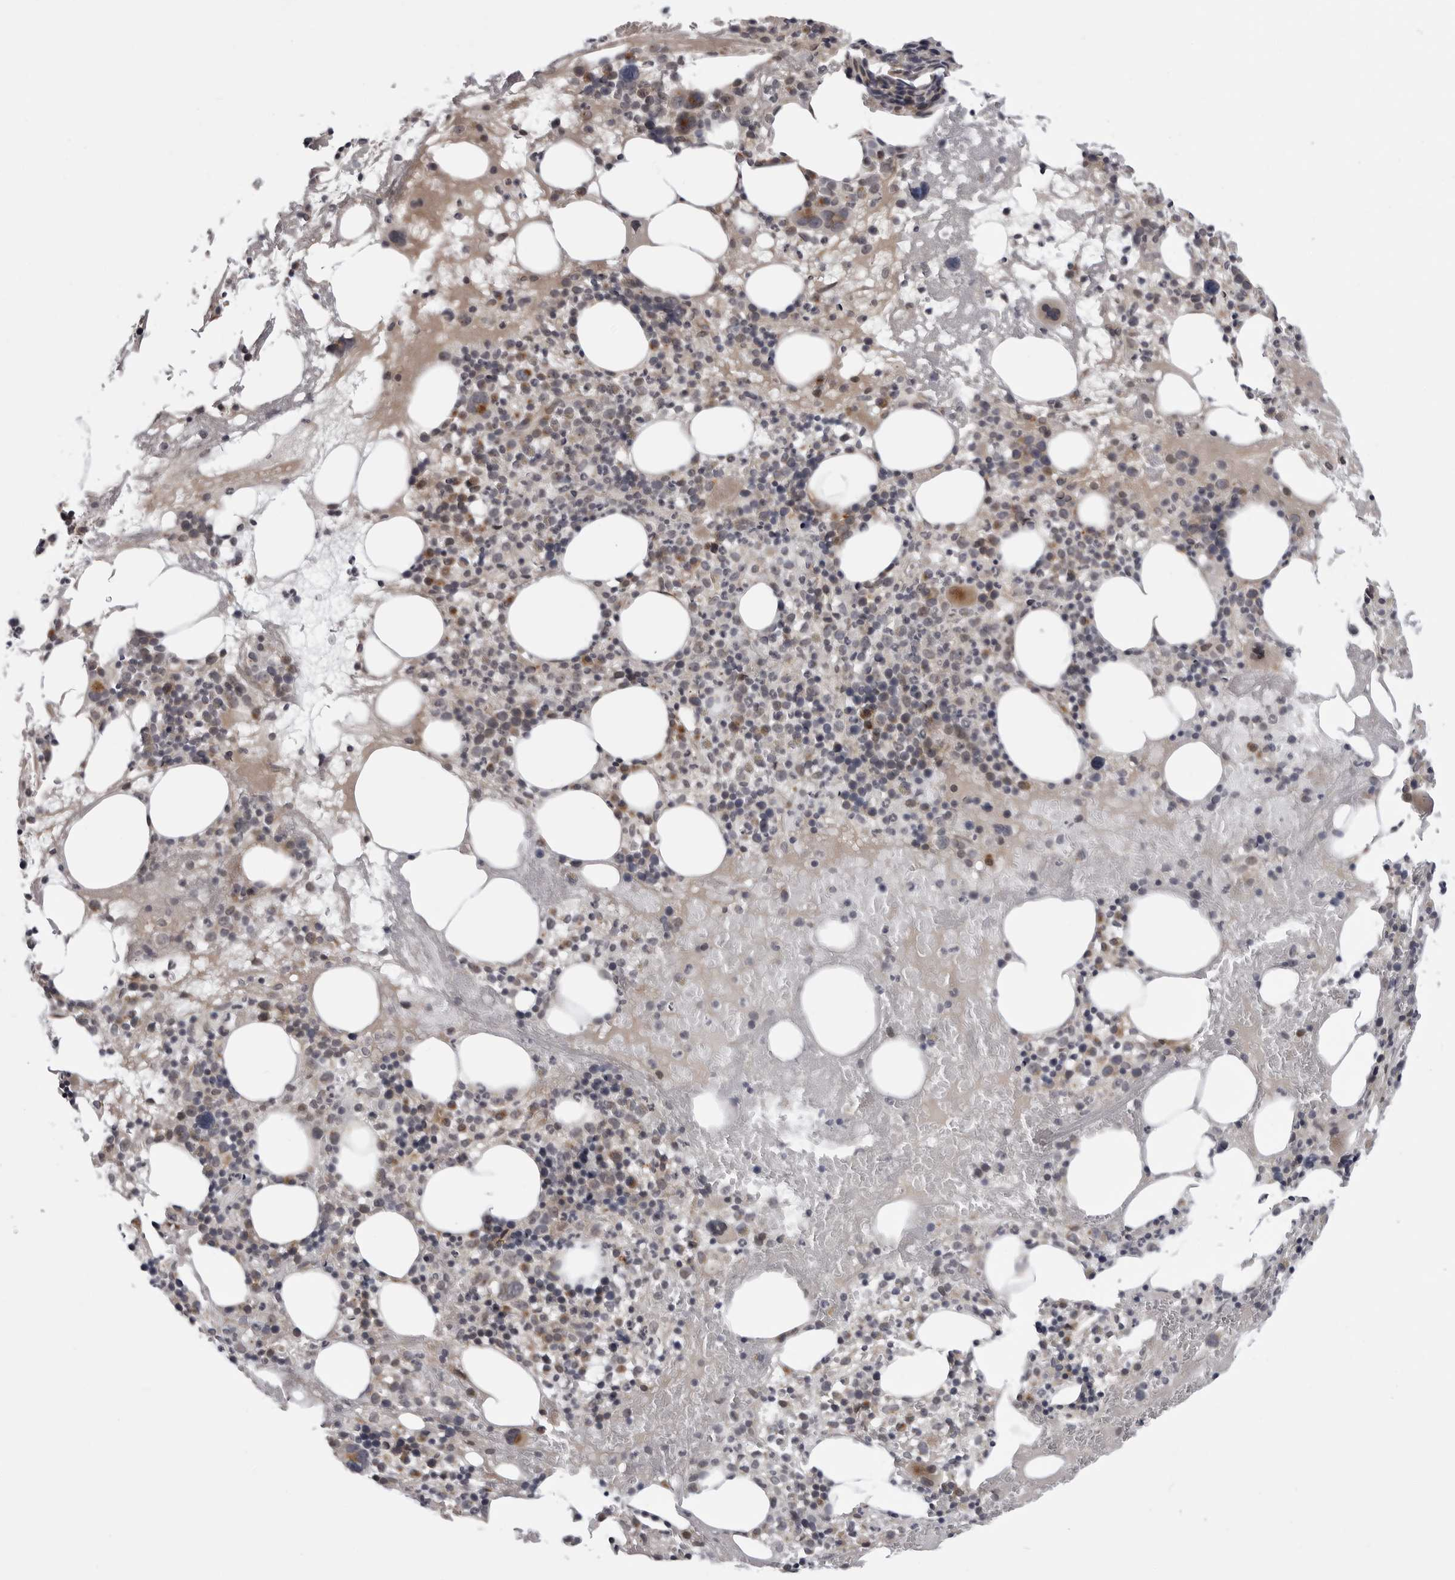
{"staining": {"intensity": "moderate", "quantity": "25%-75%", "location": "cytoplasmic/membranous,nuclear"}, "tissue": "bone marrow", "cell_type": "Hematopoietic cells", "image_type": "normal", "snomed": [{"axis": "morphology", "description": "Normal tissue, NOS"}, {"axis": "morphology", "description": "Inflammation, NOS"}, {"axis": "topography", "description": "Bone marrow"}], "caption": "An image of bone marrow stained for a protein reveals moderate cytoplasmic/membranous,nuclear brown staining in hematopoietic cells.", "gene": "LRRC45", "patient": {"sex": "female", "age": 77}}